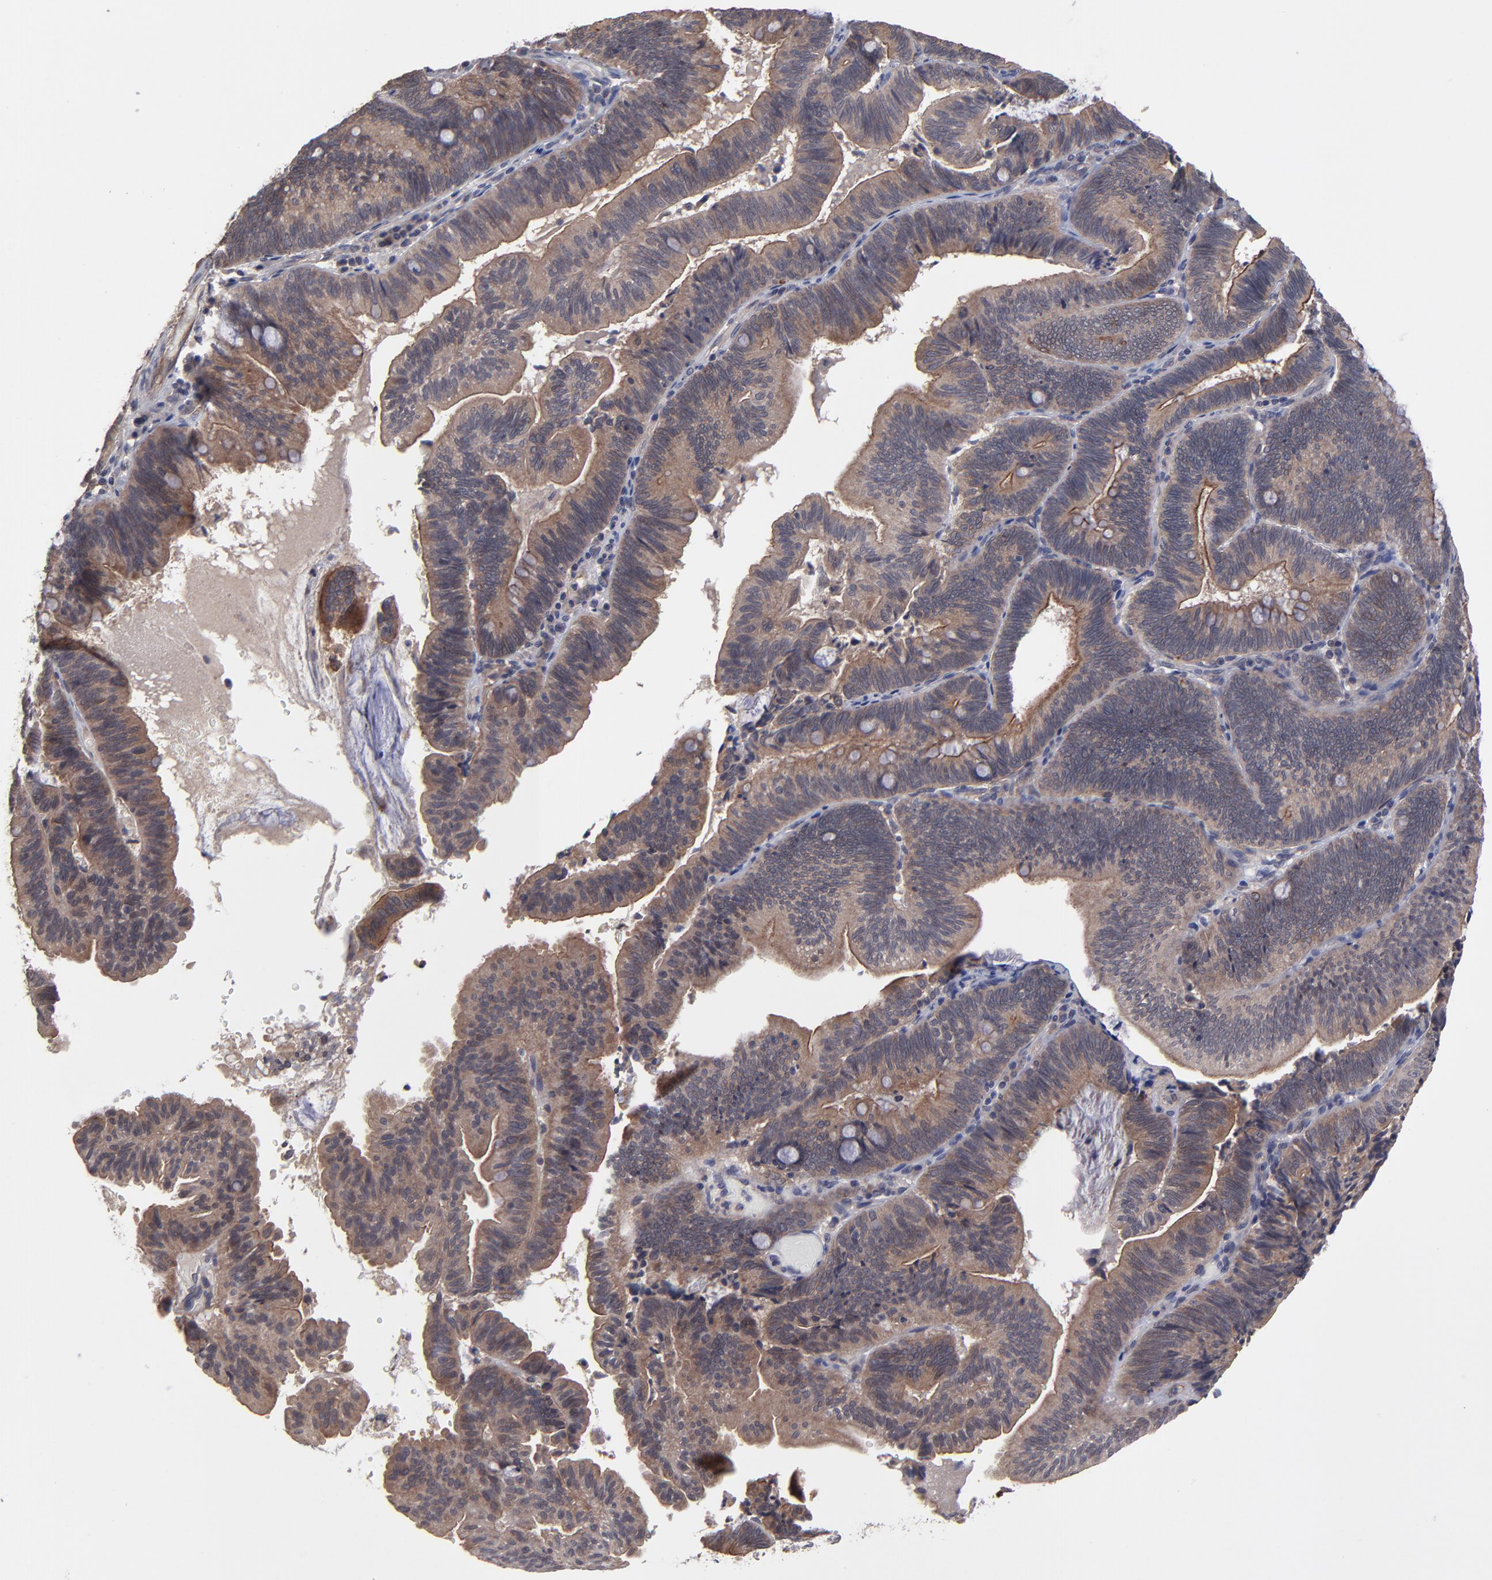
{"staining": {"intensity": "strong", "quantity": ">75%", "location": "cytoplasmic/membranous"}, "tissue": "pancreatic cancer", "cell_type": "Tumor cells", "image_type": "cancer", "snomed": [{"axis": "morphology", "description": "Adenocarcinoma, NOS"}, {"axis": "topography", "description": "Pancreas"}], "caption": "This photomicrograph exhibits pancreatic adenocarcinoma stained with immunohistochemistry (IHC) to label a protein in brown. The cytoplasmic/membranous of tumor cells show strong positivity for the protein. Nuclei are counter-stained blue.", "gene": "ZNF780B", "patient": {"sex": "male", "age": 82}}